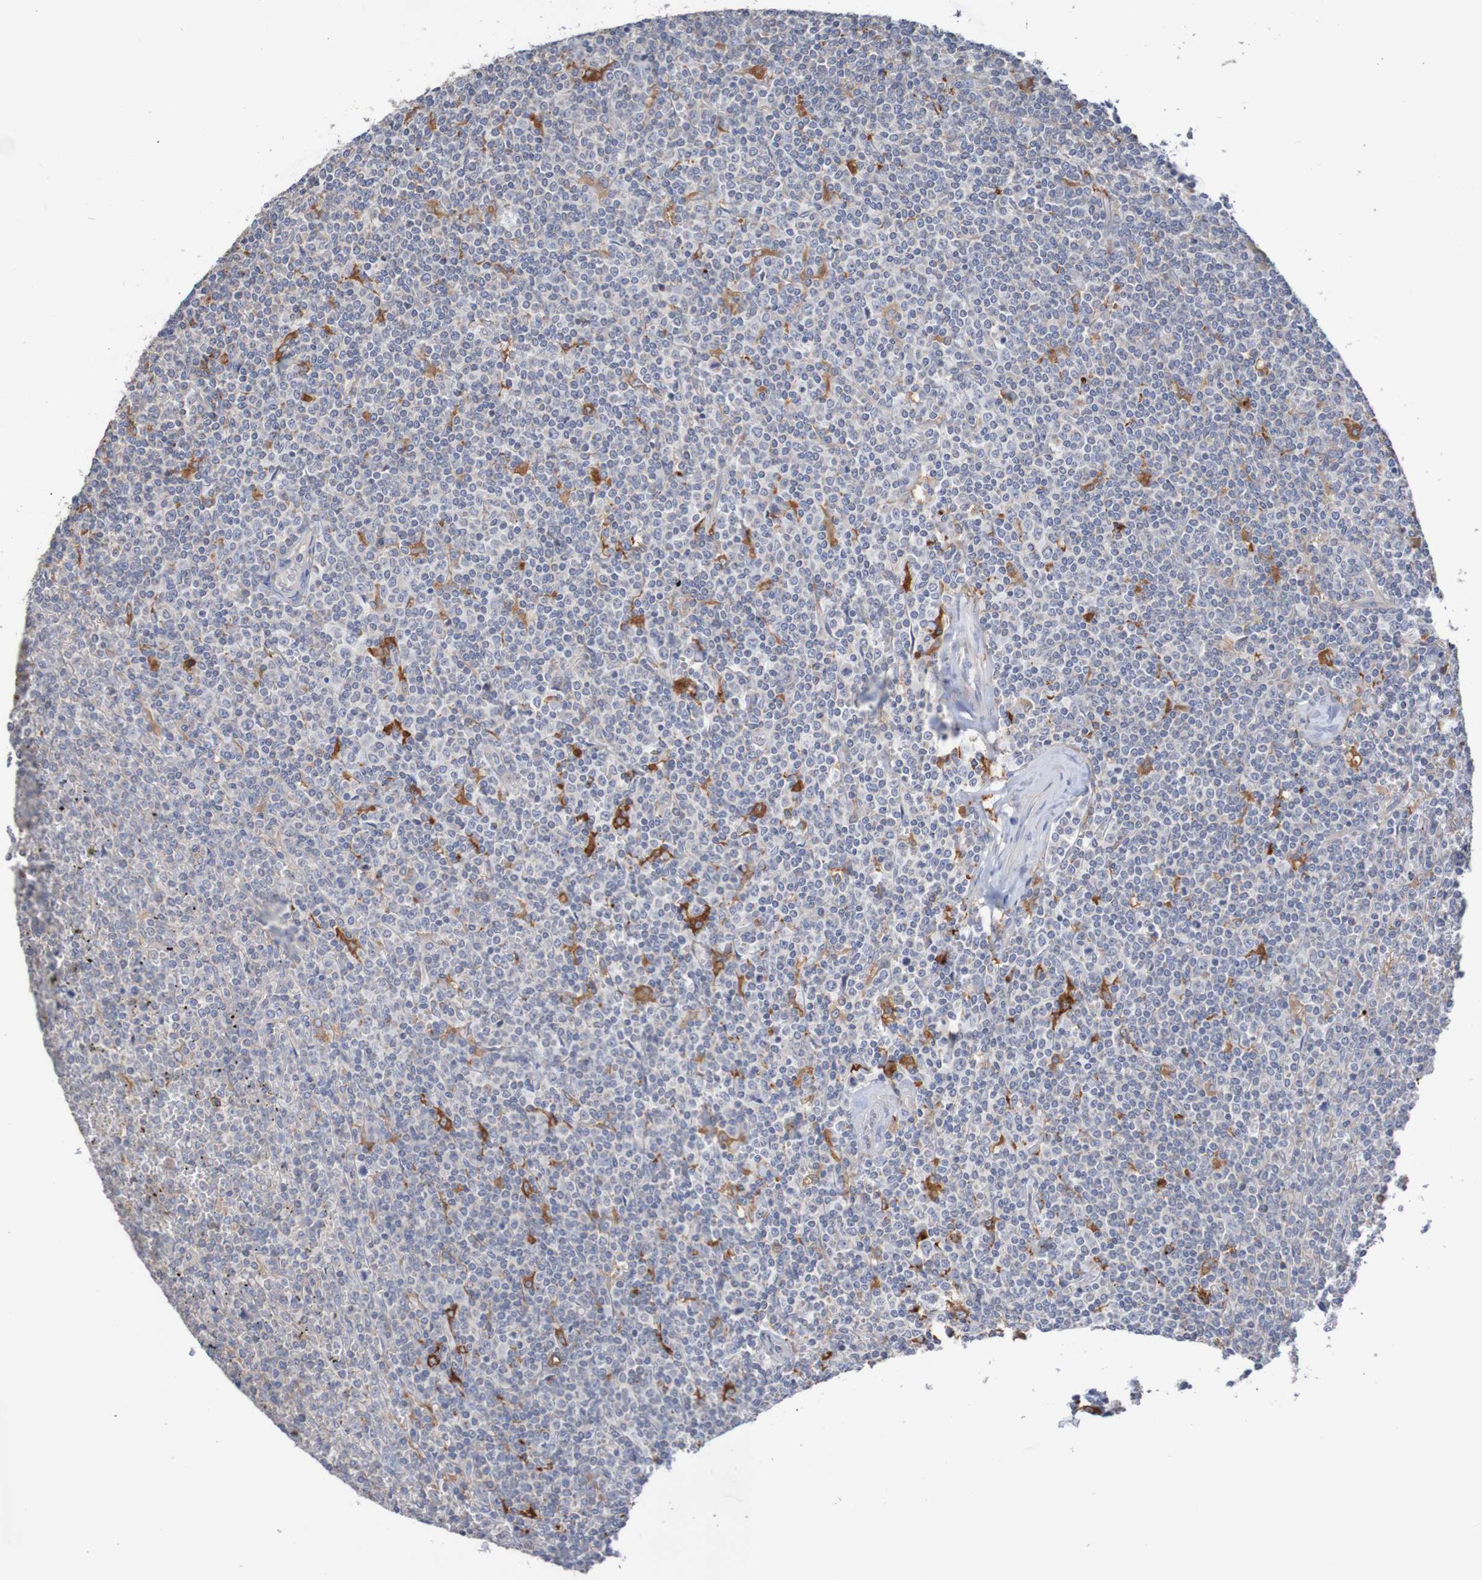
{"staining": {"intensity": "negative", "quantity": "none", "location": "none"}, "tissue": "lymphoma", "cell_type": "Tumor cells", "image_type": "cancer", "snomed": [{"axis": "morphology", "description": "Malignant lymphoma, non-Hodgkin's type, Low grade"}, {"axis": "topography", "description": "Spleen"}], "caption": "IHC of human lymphoma exhibits no expression in tumor cells. (DAB (3,3'-diaminobenzidine) IHC visualized using brightfield microscopy, high magnification).", "gene": "PHYH", "patient": {"sex": "female", "age": 19}}